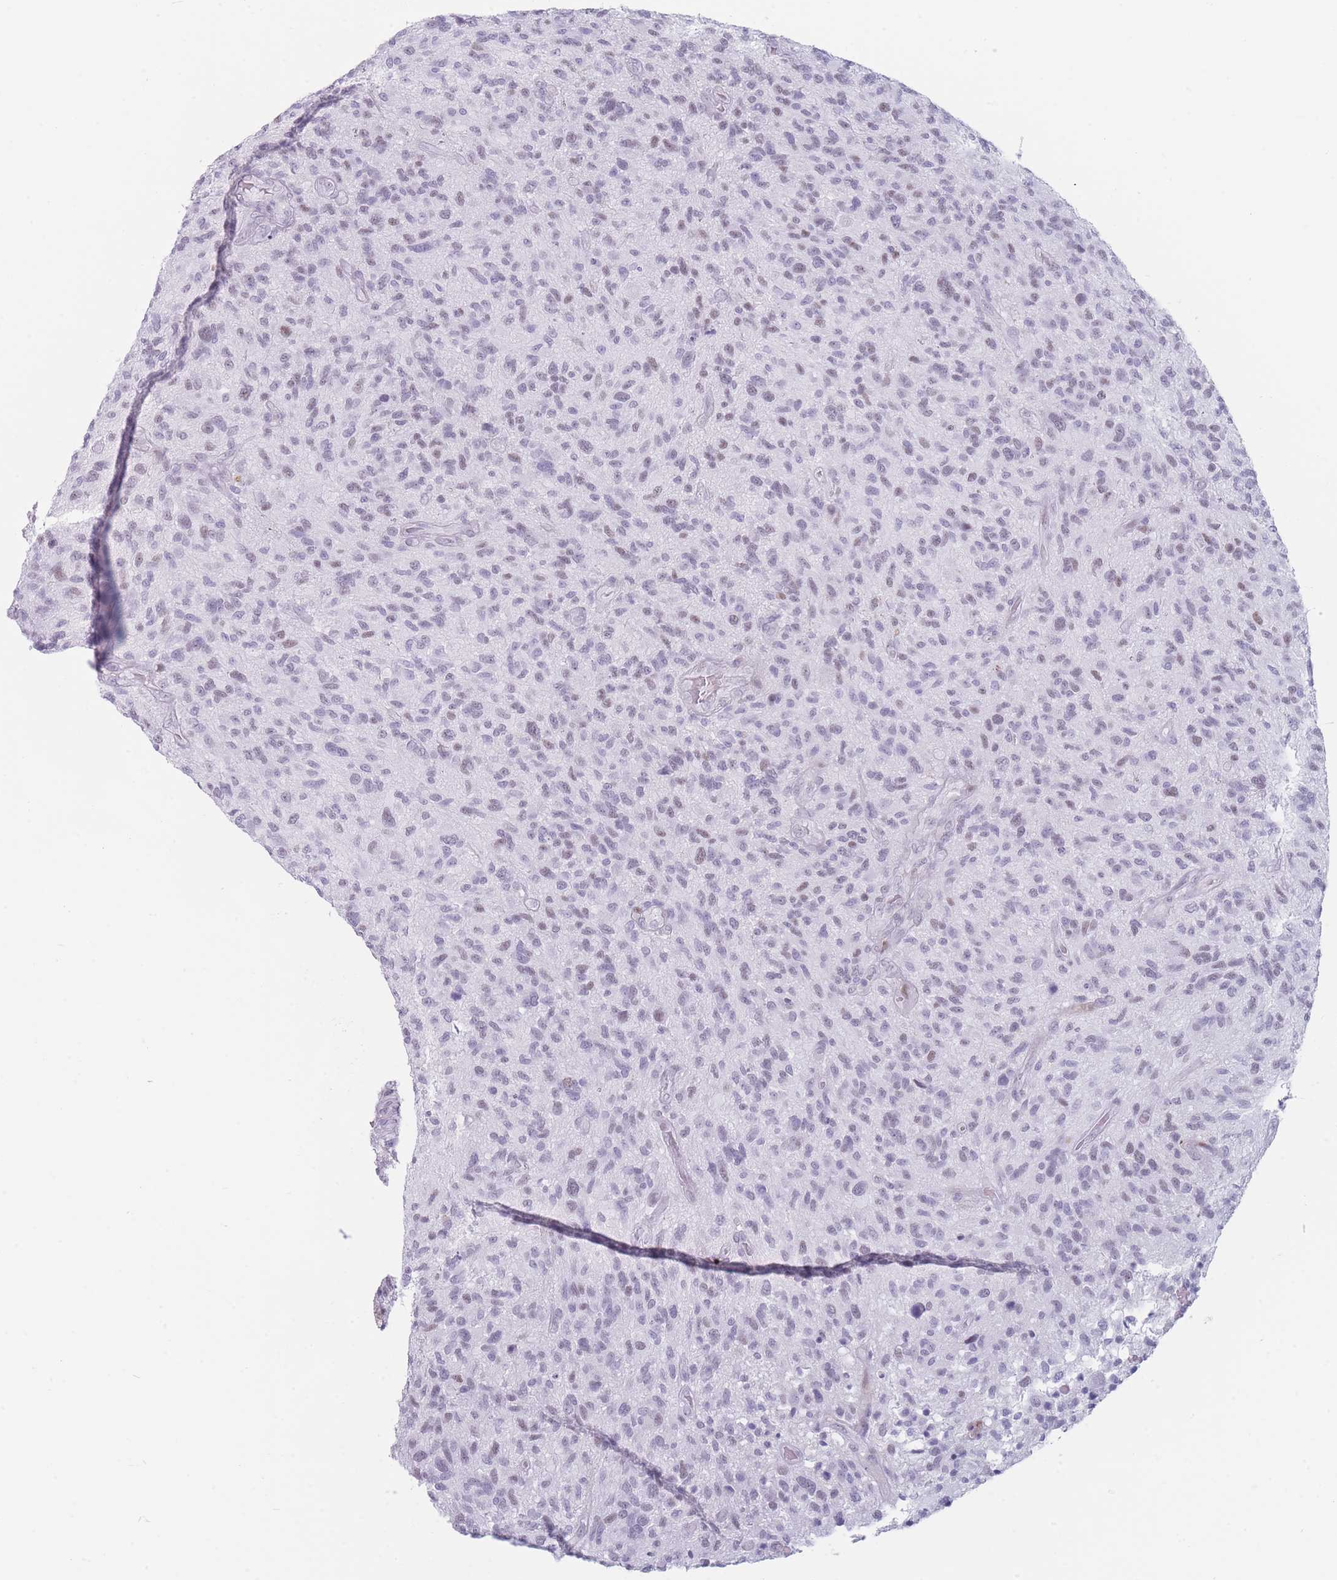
{"staining": {"intensity": "weak", "quantity": "25%-75%", "location": "nuclear"}, "tissue": "glioma", "cell_type": "Tumor cells", "image_type": "cancer", "snomed": [{"axis": "morphology", "description": "Glioma, malignant, High grade"}, {"axis": "topography", "description": "Brain"}], "caption": "Human glioma stained with a brown dye shows weak nuclear positive expression in about 25%-75% of tumor cells.", "gene": "IFNA6", "patient": {"sex": "male", "age": 47}}